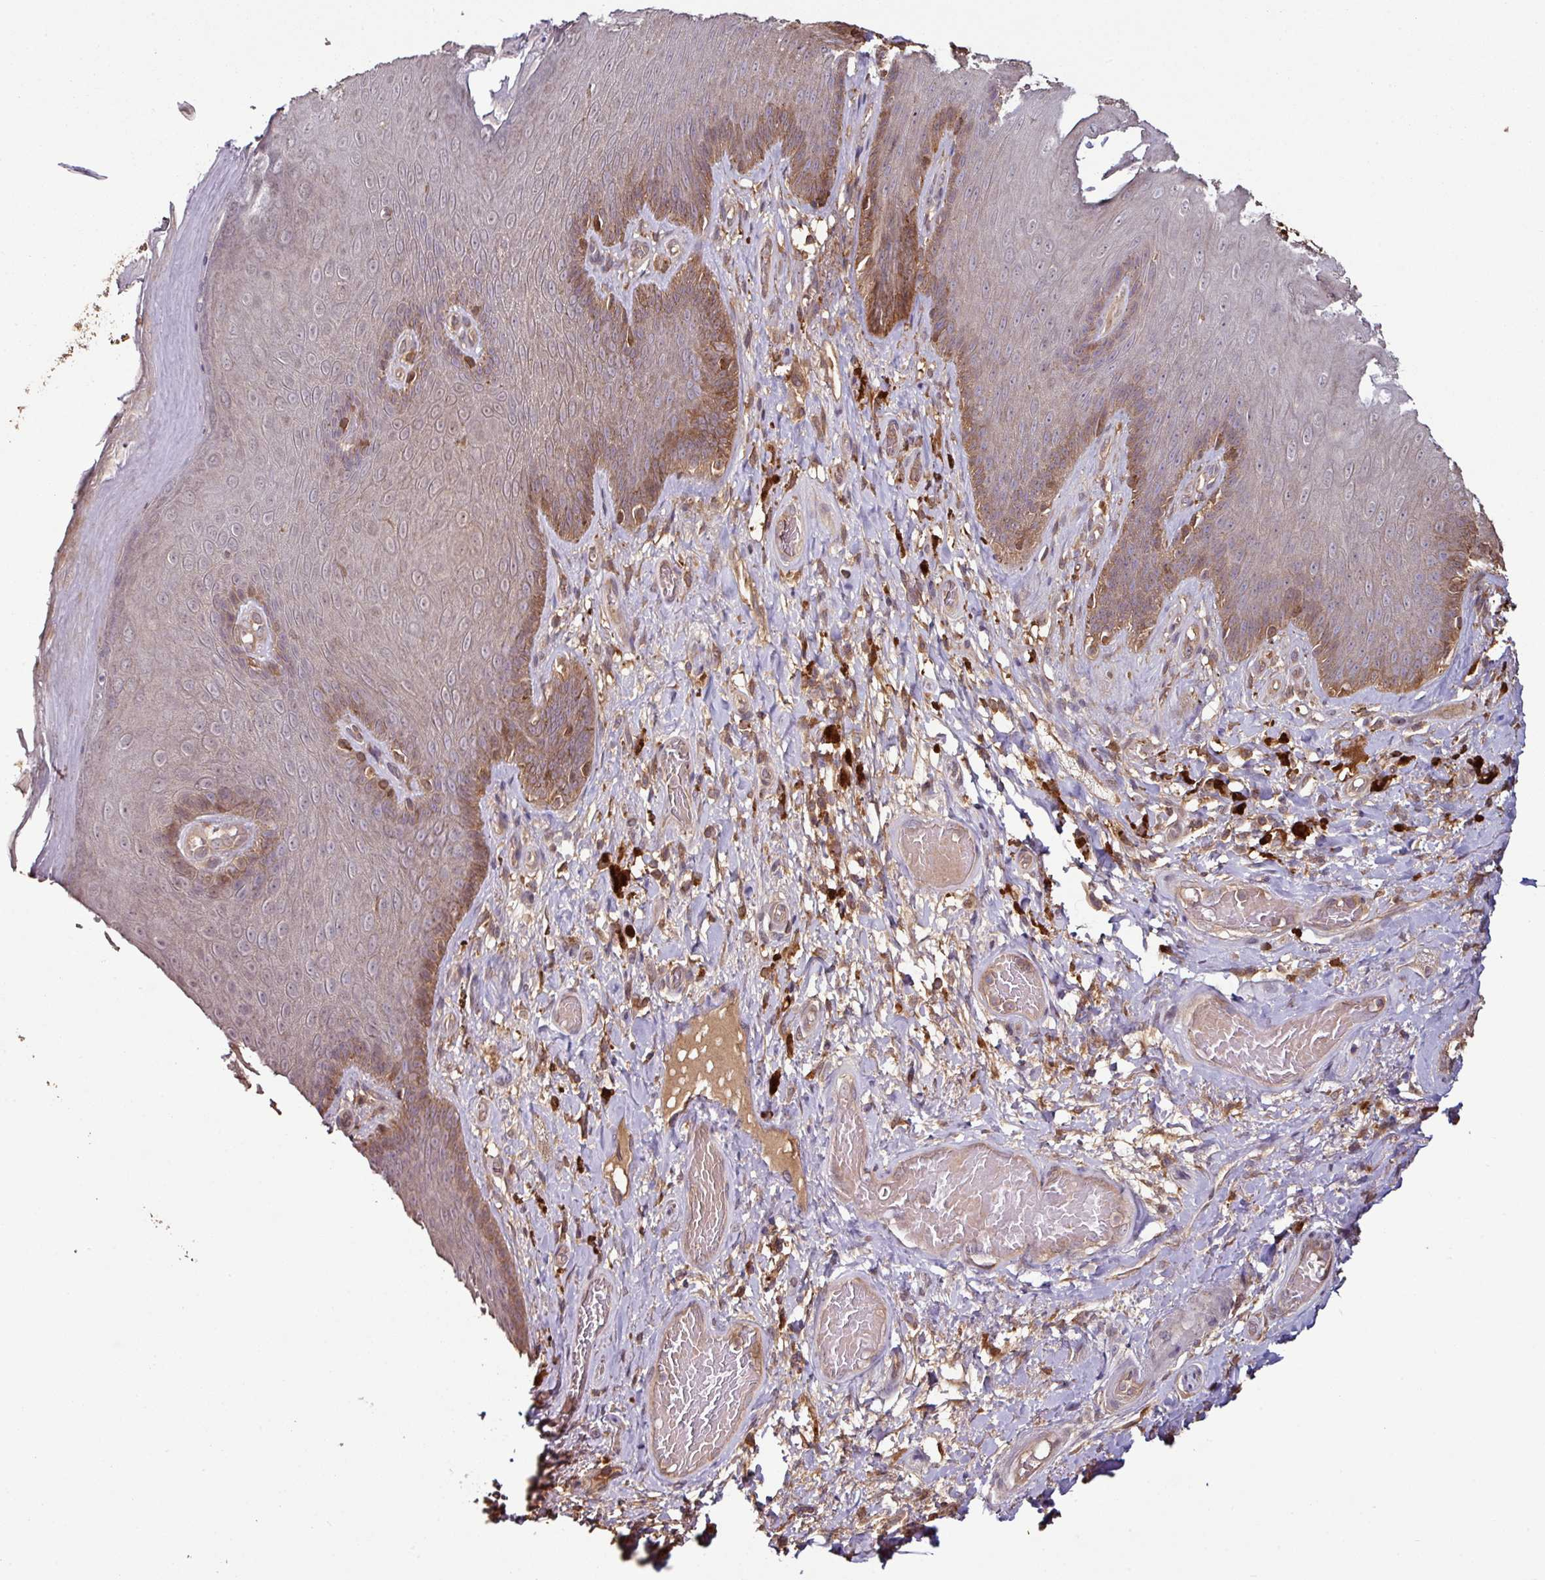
{"staining": {"intensity": "moderate", "quantity": "25%-75%", "location": "cytoplasmic/membranous"}, "tissue": "skin", "cell_type": "Epidermal cells", "image_type": "normal", "snomed": [{"axis": "morphology", "description": "Normal tissue, NOS"}, {"axis": "topography", "description": "Anal"}, {"axis": "topography", "description": "Peripheral nerve tissue"}], "caption": "Immunohistochemical staining of normal human skin shows moderate cytoplasmic/membranous protein staining in about 25%-75% of epidermal cells. (brown staining indicates protein expression, while blue staining denotes nuclei).", "gene": "GNPDA1", "patient": {"sex": "male", "age": 53}}